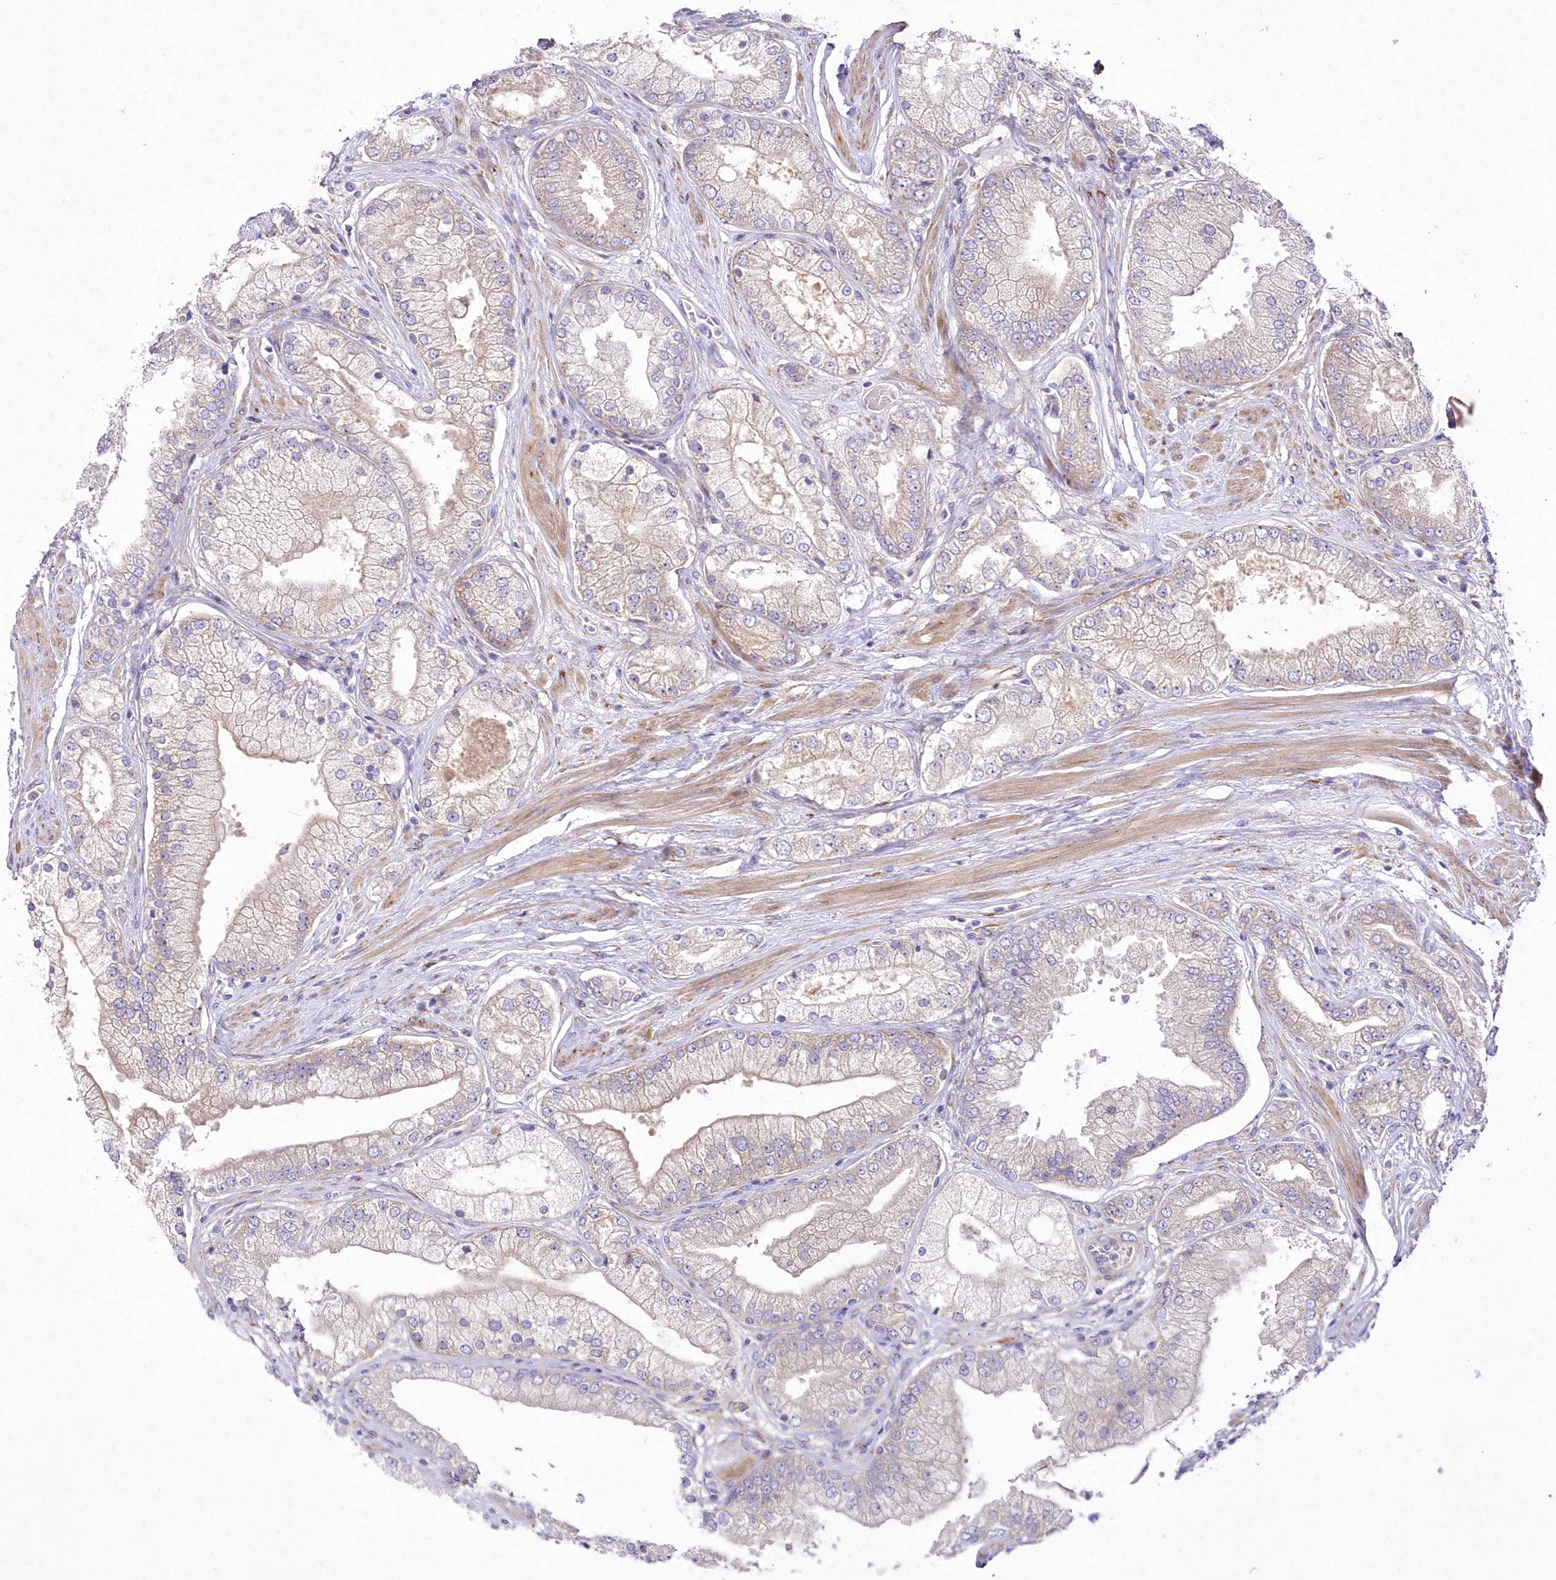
{"staining": {"intensity": "weak", "quantity": "<25%", "location": "cytoplasmic/membranous"}, "tissue": "prostate cancer", "cell_type": "Tumor cells", "image_type": "cancer", "snomed": [{"axis": "morphology", "description": "Adenocarcinoma, High grade"}, {"axis": "topography", "description": "Prostate"}], "caption": "Protein analysis of prostate adenocarcinoma (high-grade) shows no significant positivity in tumor cells. The staining was performed using DAB (3,3'-diaminobenzidine) to visualize the protein expression in brown, while the nuclei were stained in blue with hematoxylin (Magnification: 20x).", "gene": "ARFGEF3", "patient": {"sex": "male", "age": 58}}